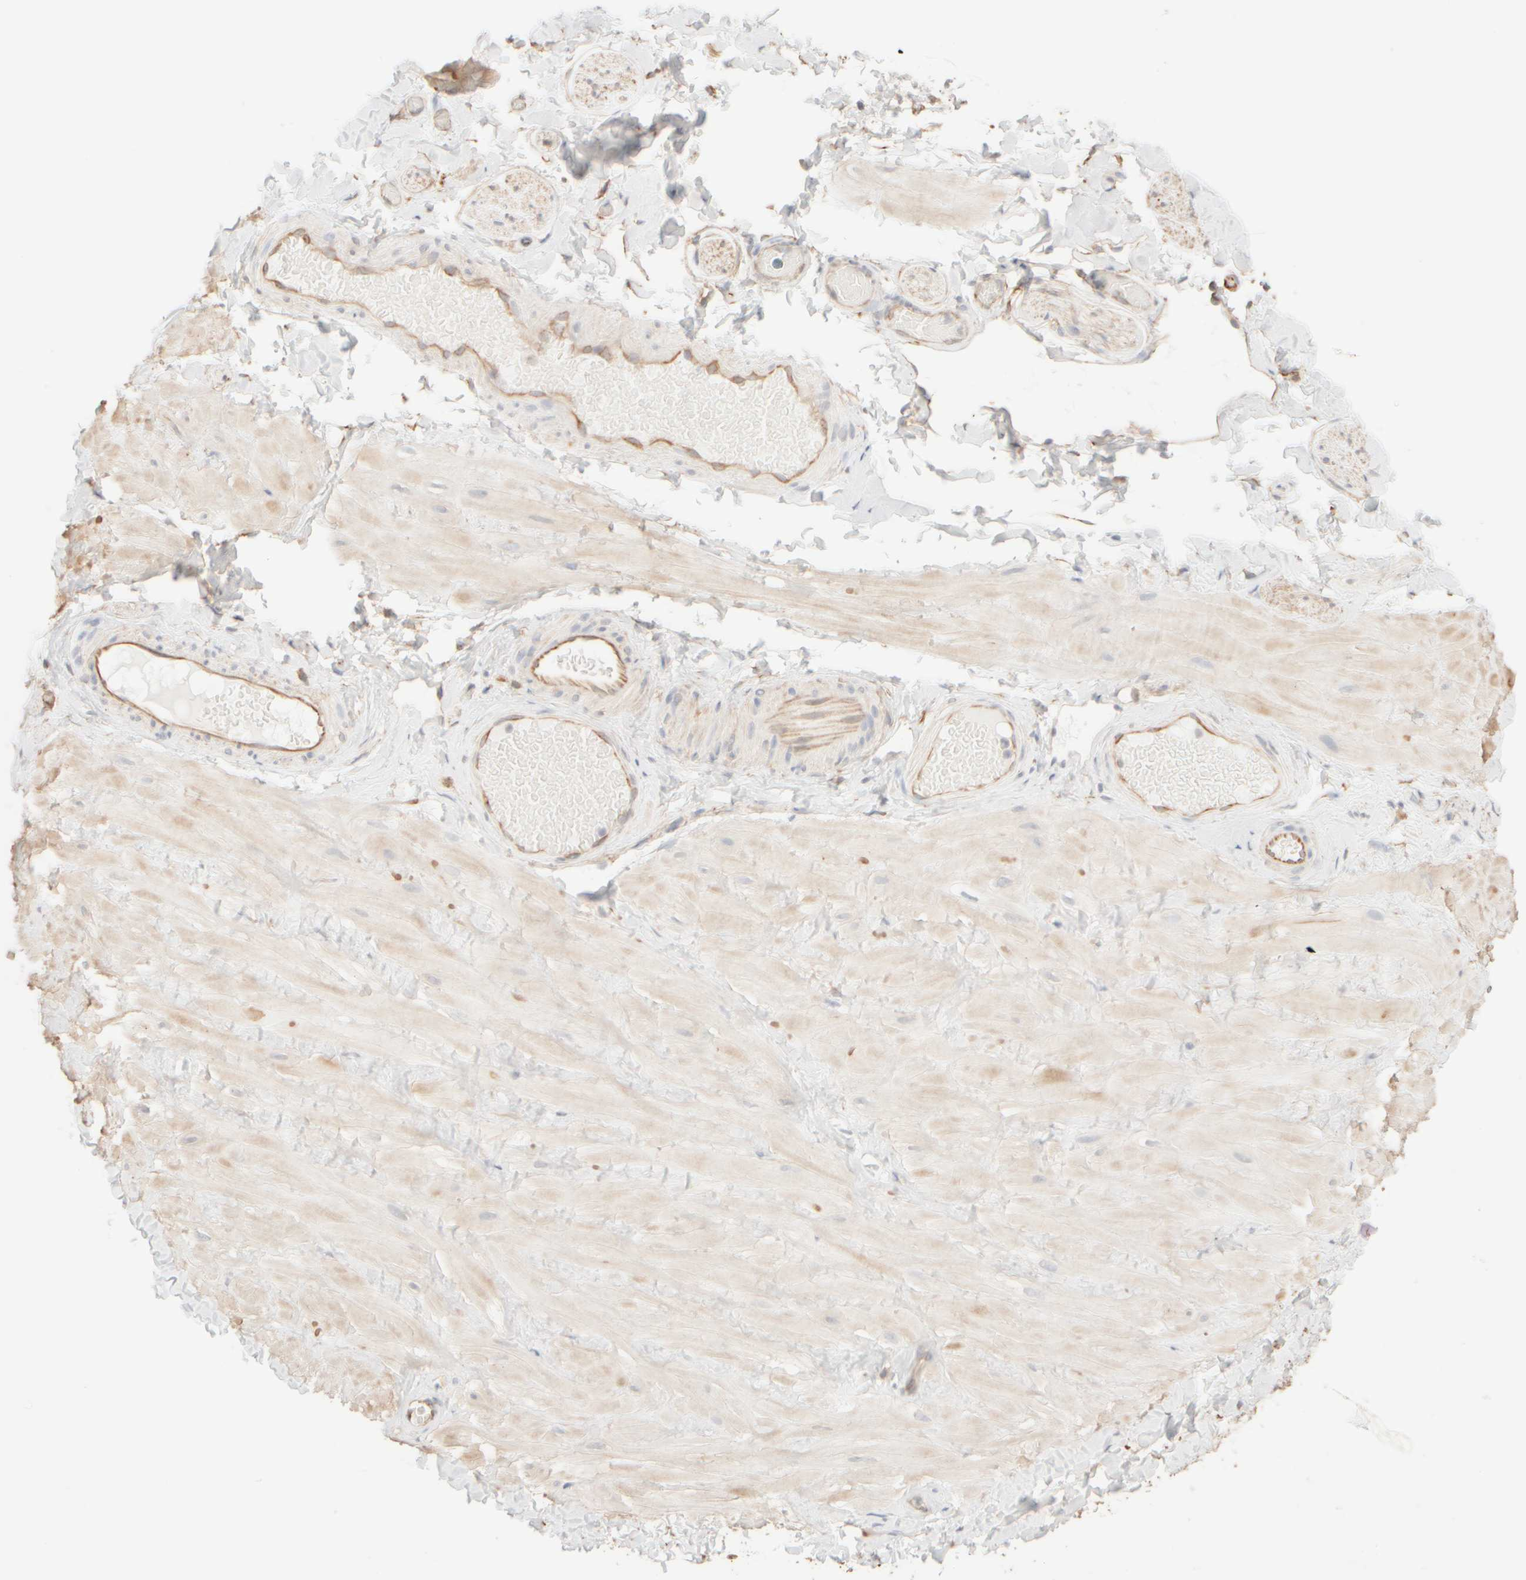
{"staining": {"intensity": "moderate", "quantity": ">75%", "location": "cytoplasmic/membranous"}, "tissue": "adipose tissue", "cell_type": "Adipocytes", "image_type": "normal", "snomed": [{"axis": "morphology", "description": "Normal tissue, NOS"}, {"axis": "topography", "description": "Adipose tissue"}, {"axis": "topography", "description": "Vascular tissue"}, {"axis": "topography", "description": "Peripheral nerve tissue"}], "caption": "High-power microscopy captured an IHC histopathology image of normal adipose tissue, revealing moderate cytoplasmic/membranous expression in approximately >75% of adipocytes.", "gene": "KRT15", "patient": {"sex": "male", "age": 25}}